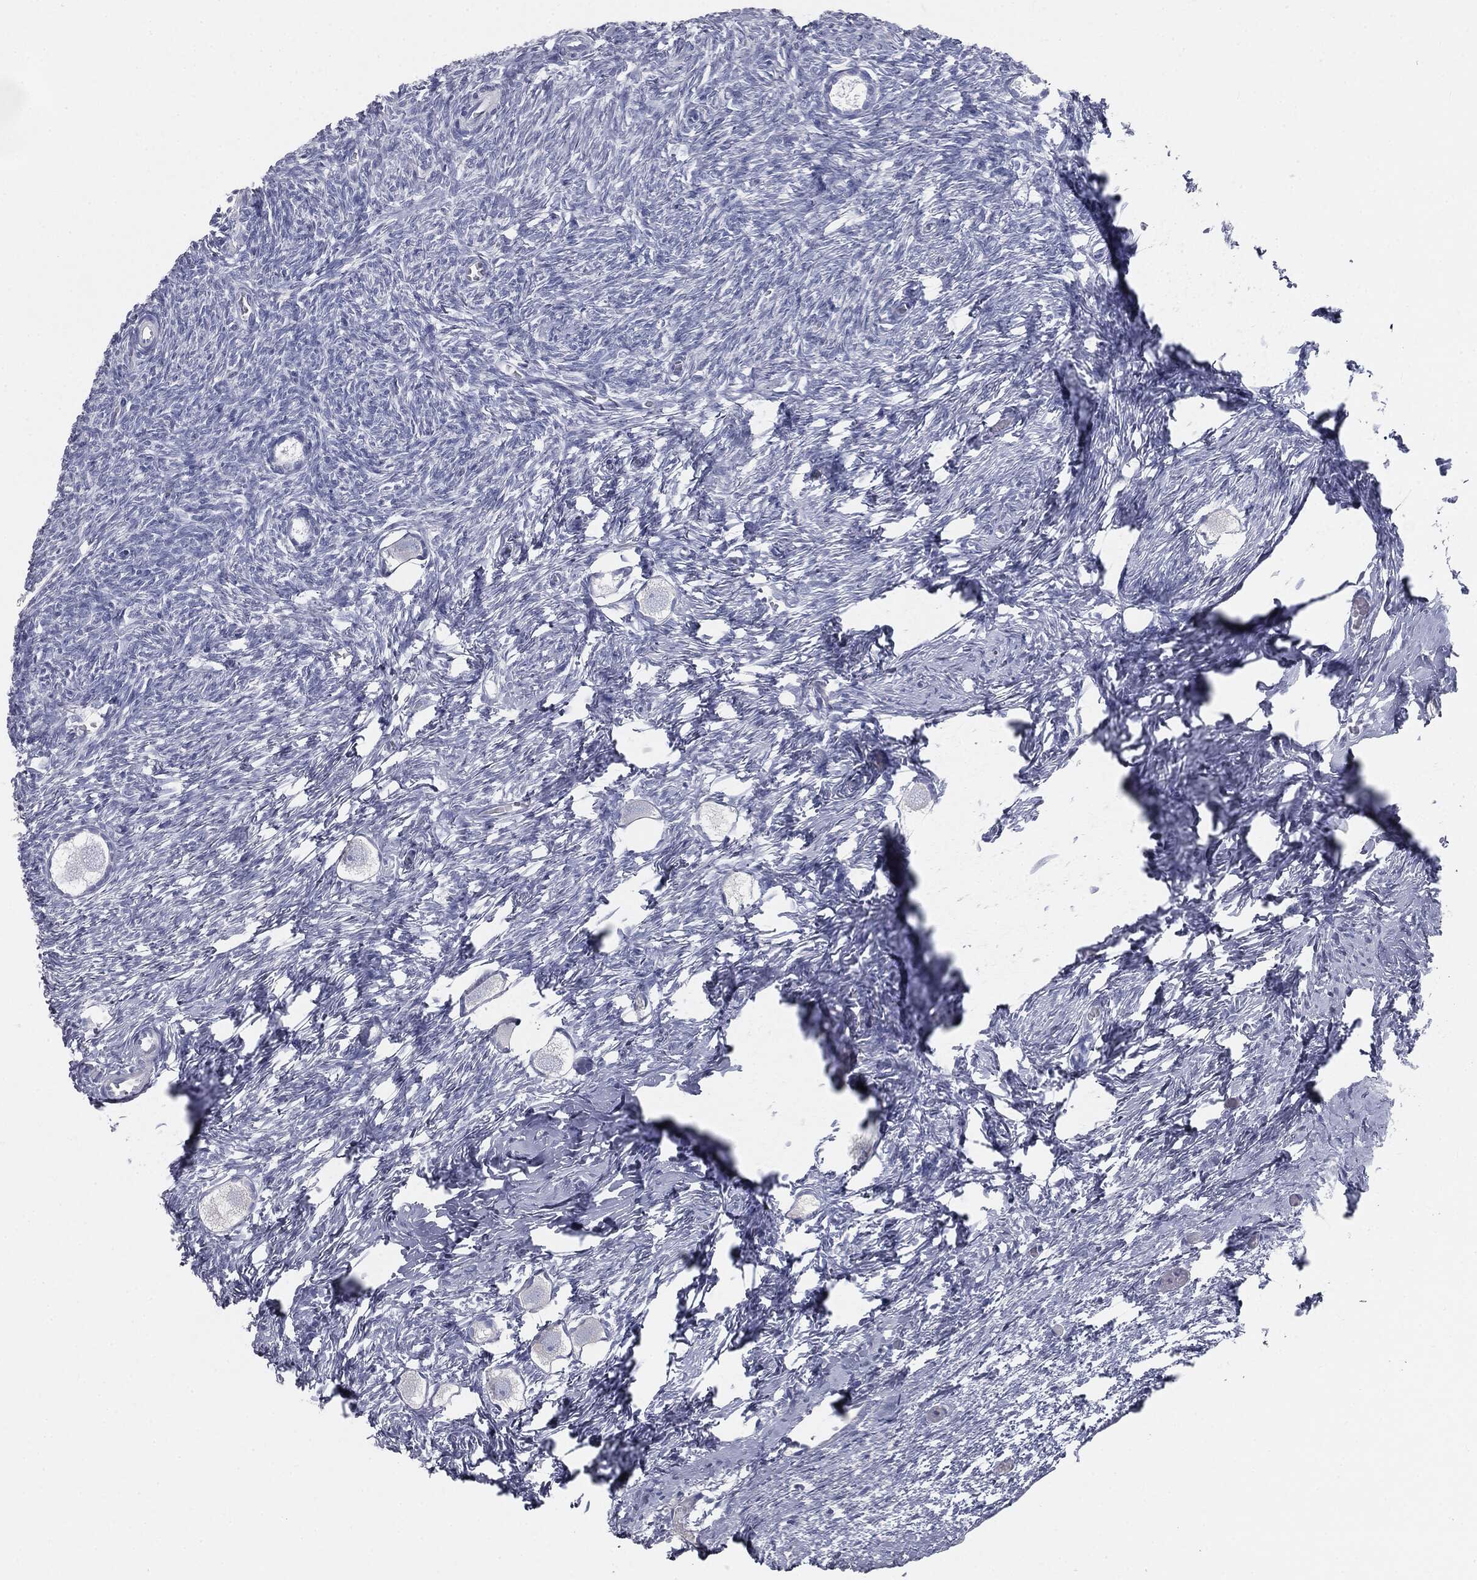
{"staining": {"intensity": "negative", "quantity": "none", "location": "none"}, "tissue": "ovary", "cell_type": "Follicle cells", "image_type": "normal", "snomed": [{"axis": "morphology", "description": "Normal tissue, NOS"}, {"axis": "topography", "description": "Ovary"}], "caption": "Immunohistochemistry (IHC) of normal ovary demonstrates no positivity in follicle cells.", "gene": "CAV3", "patient": {"sex": "female", "age": 27}}